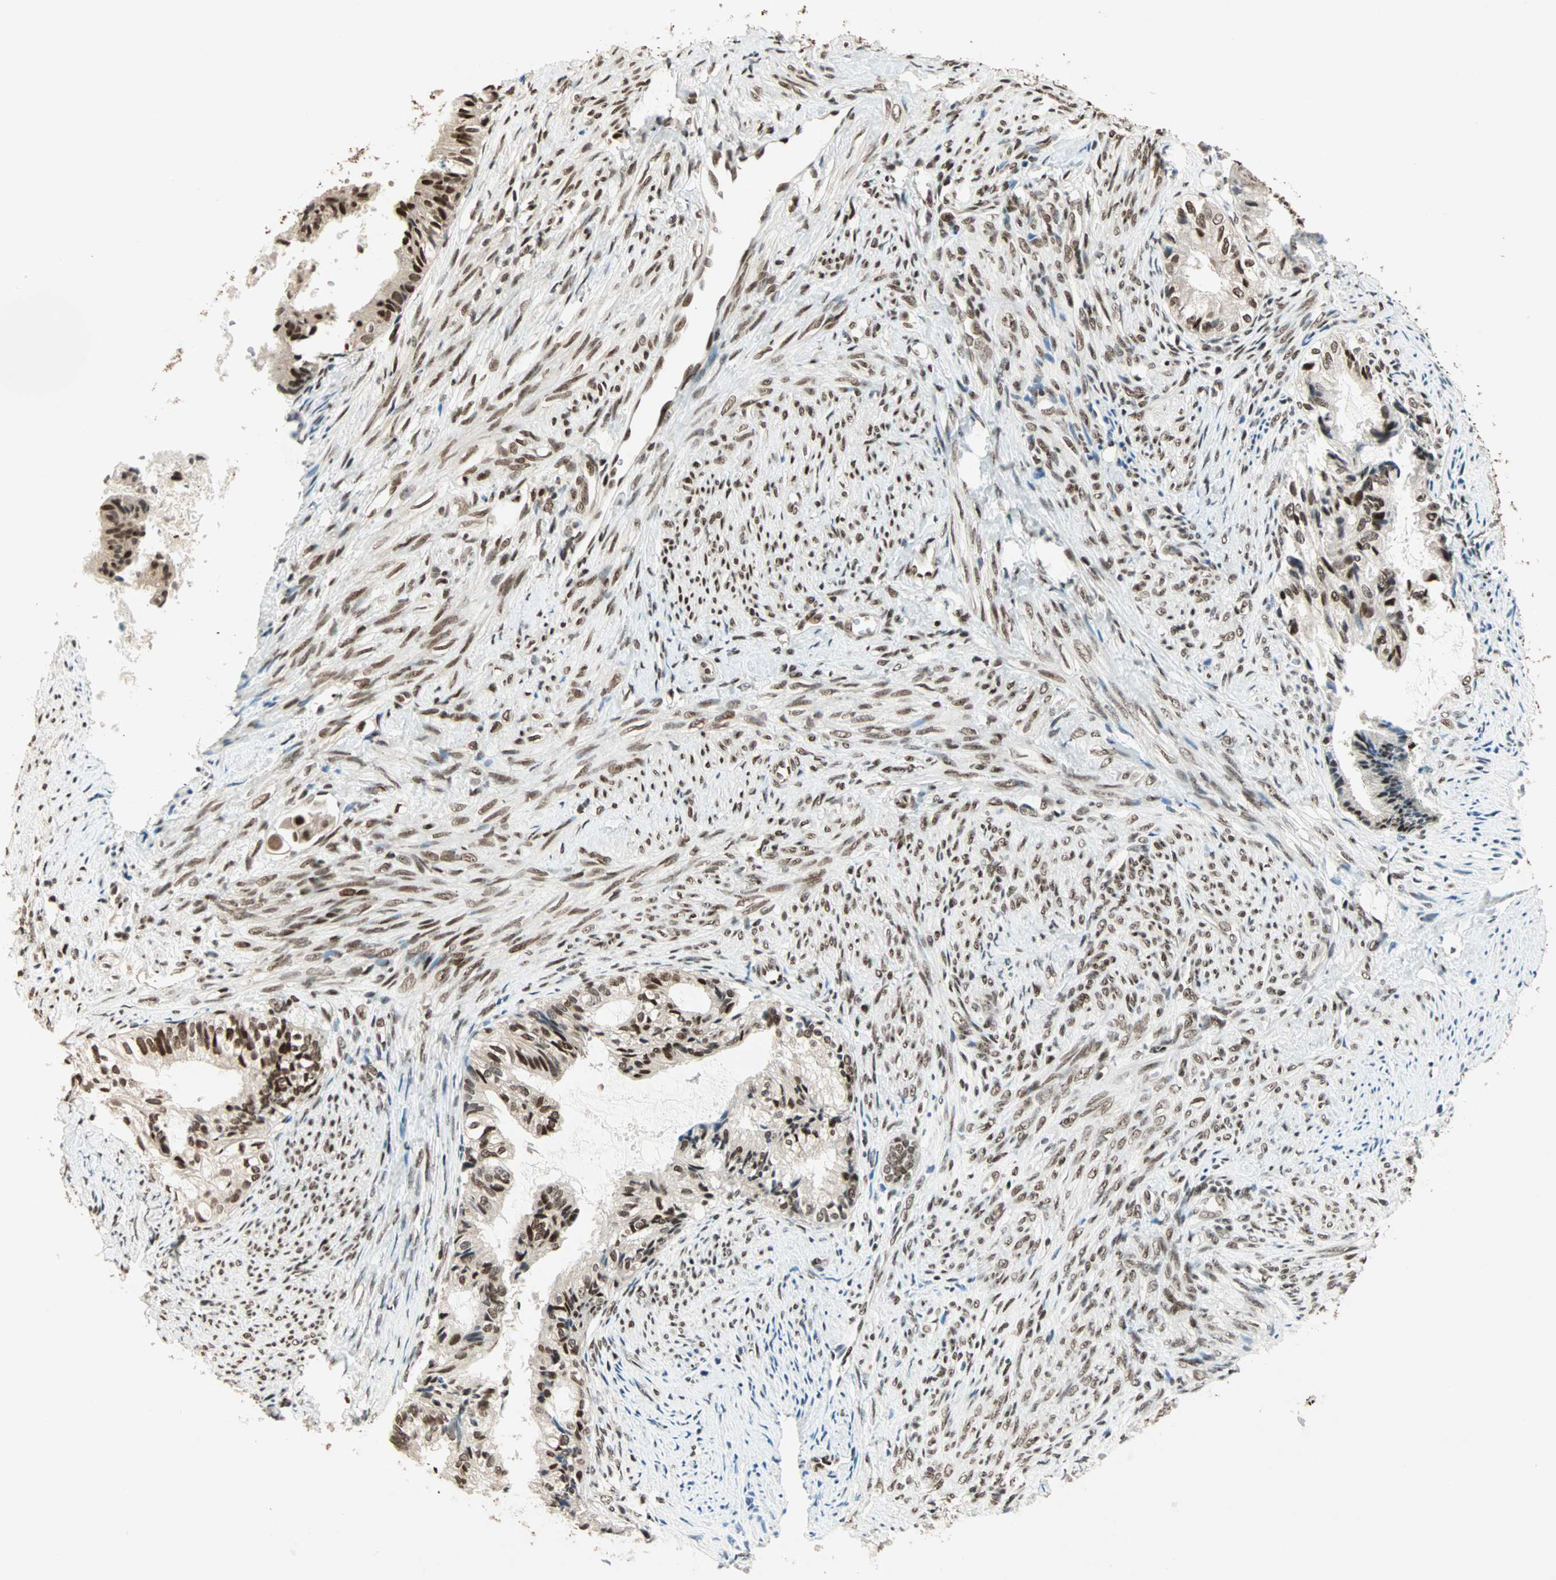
{"staining": {"intensity": "strong", "quantity": ">75%", "location": "nuclear"}, "tissue": "cervical cancer", "cell_type": "Tumor cells", "image_type": "cancer", "snomed": [{"axis": "morphology", "description": "Normal tissue, NOS"}, {"axis": "morphology", "description": "Adenocarcinoma, NOS"}, {"axis": "topography", "description": "Cervix"}, {"axis": "topography", "description": "Endometrium"}], "caption": "Cervical cancer stained for a protein exhibits strong nuclear positivity in tumor cells.", "gene": "MDC1", "patient": {"sex": "female", "age": 86}}